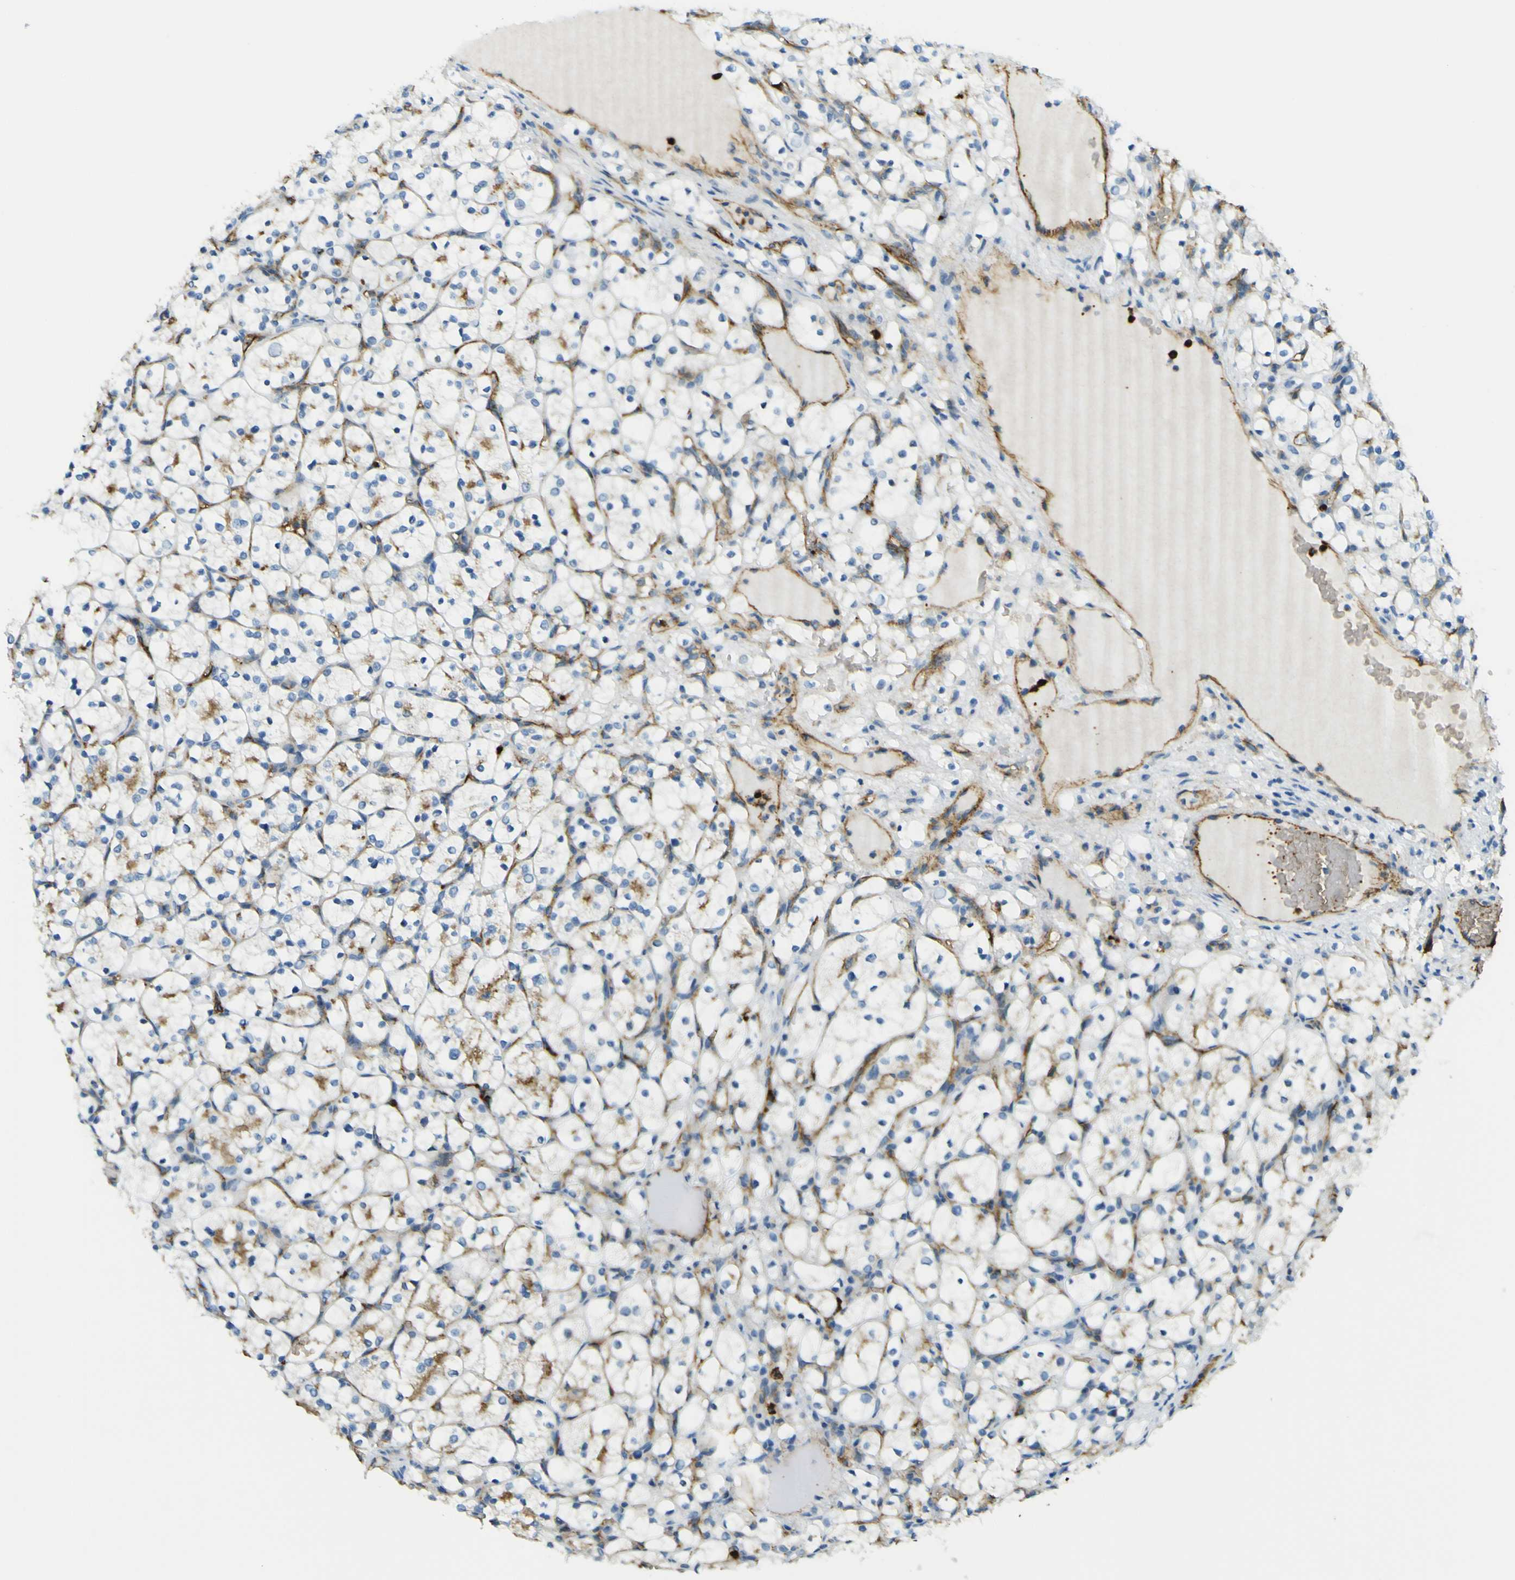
{"staining": {"intensity": "moderate", "quantity": "25%-75%", "location": "cytoplasmic/membranous"}, "tissue": "renal cancer", "cell_type": "Tumor cells", "image_type": "cancer", "snomed": [{"axis": "morphology", "description": "Adenocarcinoma, NOS"}, {"axis": "topography", "description": "Kidney"}], "caption": "Immunohistochemistry (IHC) micrograph of neoplastic tissue: adenocarcinoma (renal) stained using IHC exhibits medium levels of moderate protein expression localized specifically in the cytoplasmic/membranous of tumor cells, appearing as a cytoplasmic/membranous brown color.", "gene": "PLXDC1", "patient": {"sex": "female", "age": 69}}